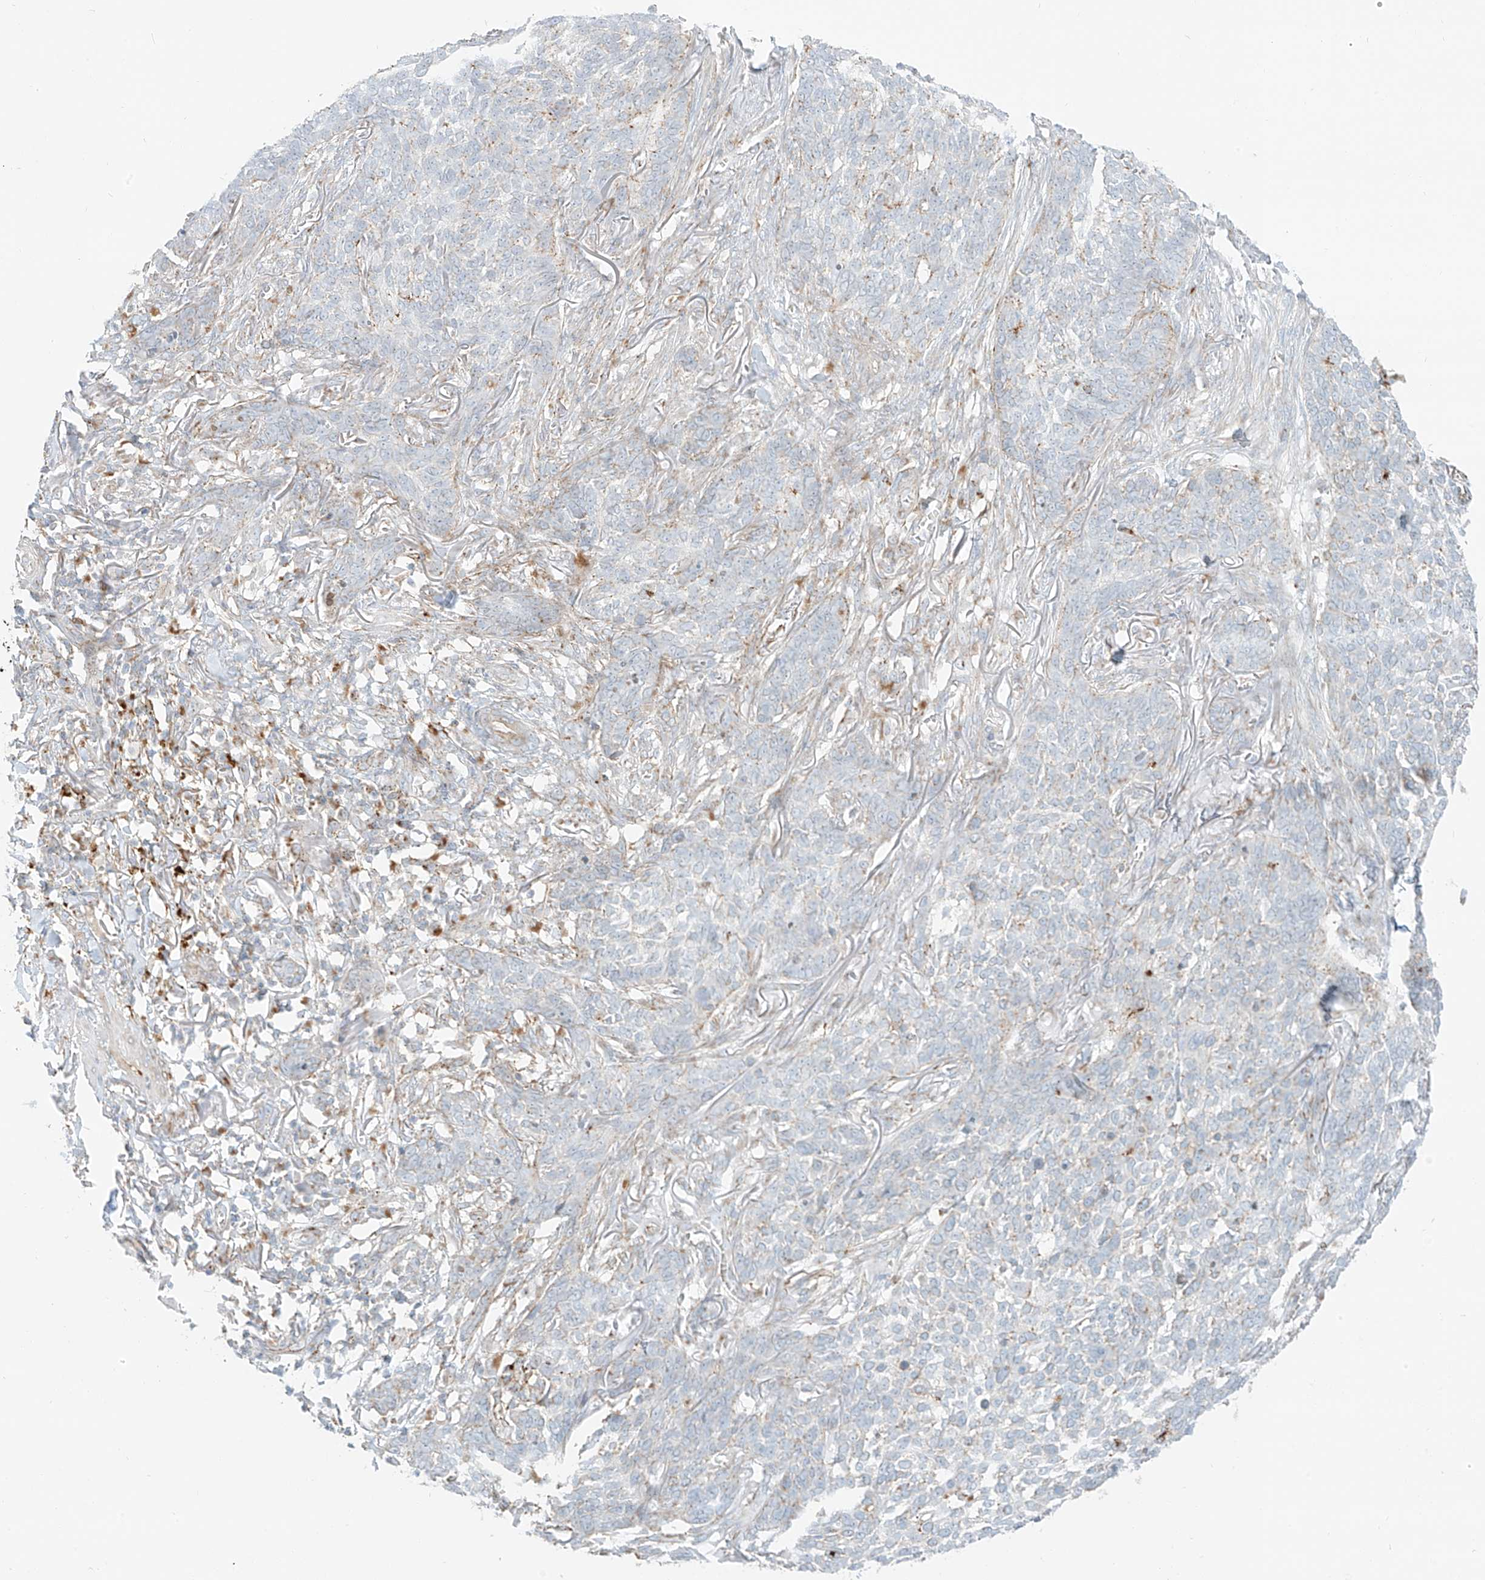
{"staining": {"intensity": "moderate", "quantity": "<25%", "location": "cytoplasmic/membranous"}, "tissue": "skin cancer", "cell_type": "Tumor cells", "image_type": "cancer", "snomed": [{"axis": "morphology", "description": "Basal cell carcinoma"}, {"axis": "topography", "description": "Skin"}], "caption": "The immunohistochemical stain highlights moderate cytoplasmic/membranous staining in tumor cells of skin basal cell carcinoma tissue. The staining is performed using DAB (3,3'-diaminobenzidine) brown chromogen to label protein expression. The nuclei are counter-stained blue using hematoxylin.", "gene": "SLC35F6", "patient": {"sex": "male", "age": 85}}